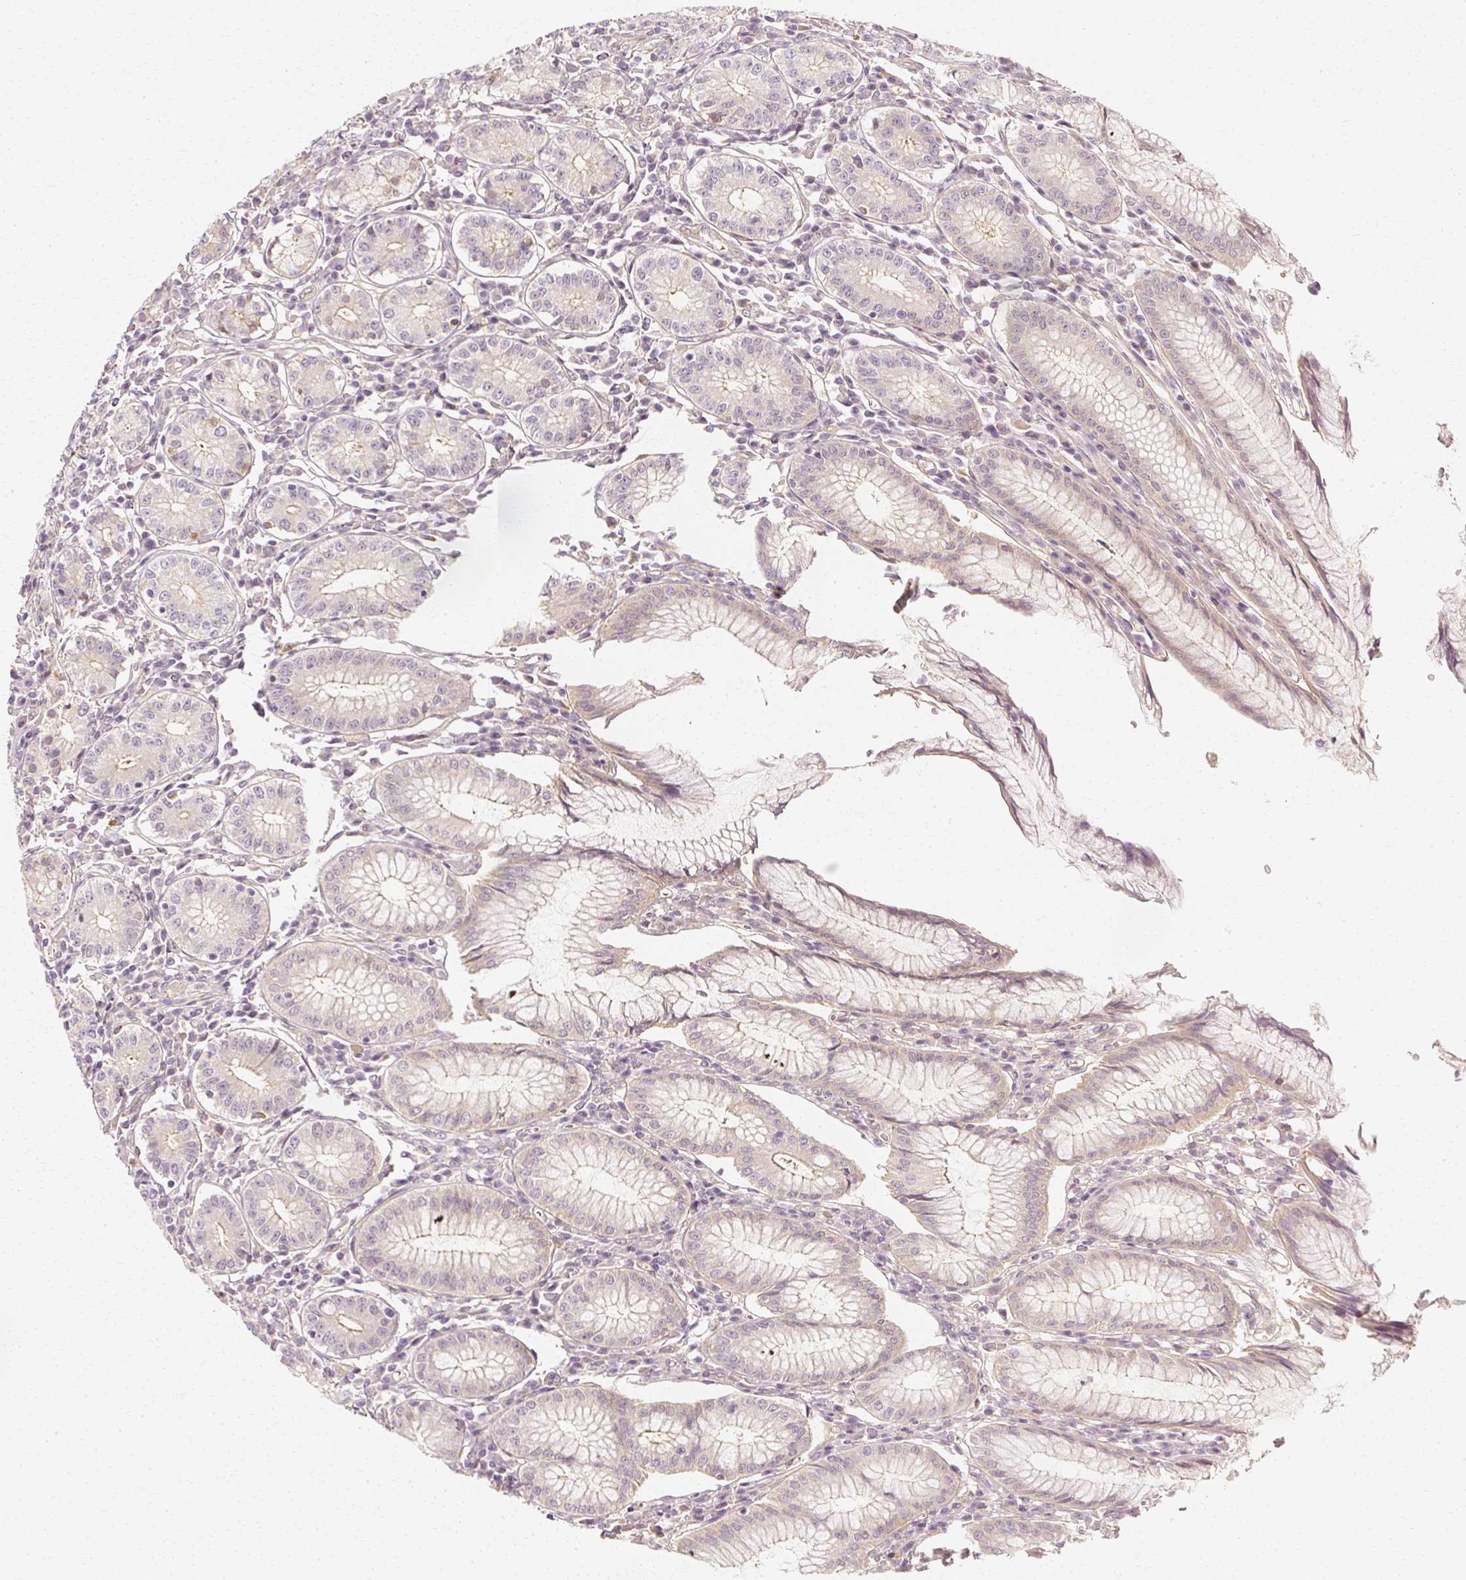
{"staining": {"intensity": "moderate", "quantity": "25%-75%", "location": "cytoplasmic/membranous"}, "tissue": "stomach", "cell_type": "Glandular cells", "image_type": "normal", "snomed": [{"axis": "morphology", "description": "Normal tissue, NOS"}, {"axis": "topography", "description": "Stomach"}], "caption": "IHC micrograph of normal human stomach stained for a protein (brown), which exhibits medium levels of moderate cytoplasmic/membranous expression in approximately 25%-75% of glandular cells.", "gene": "GNAQ", "patient": {"sex": "male", "age": 55}}